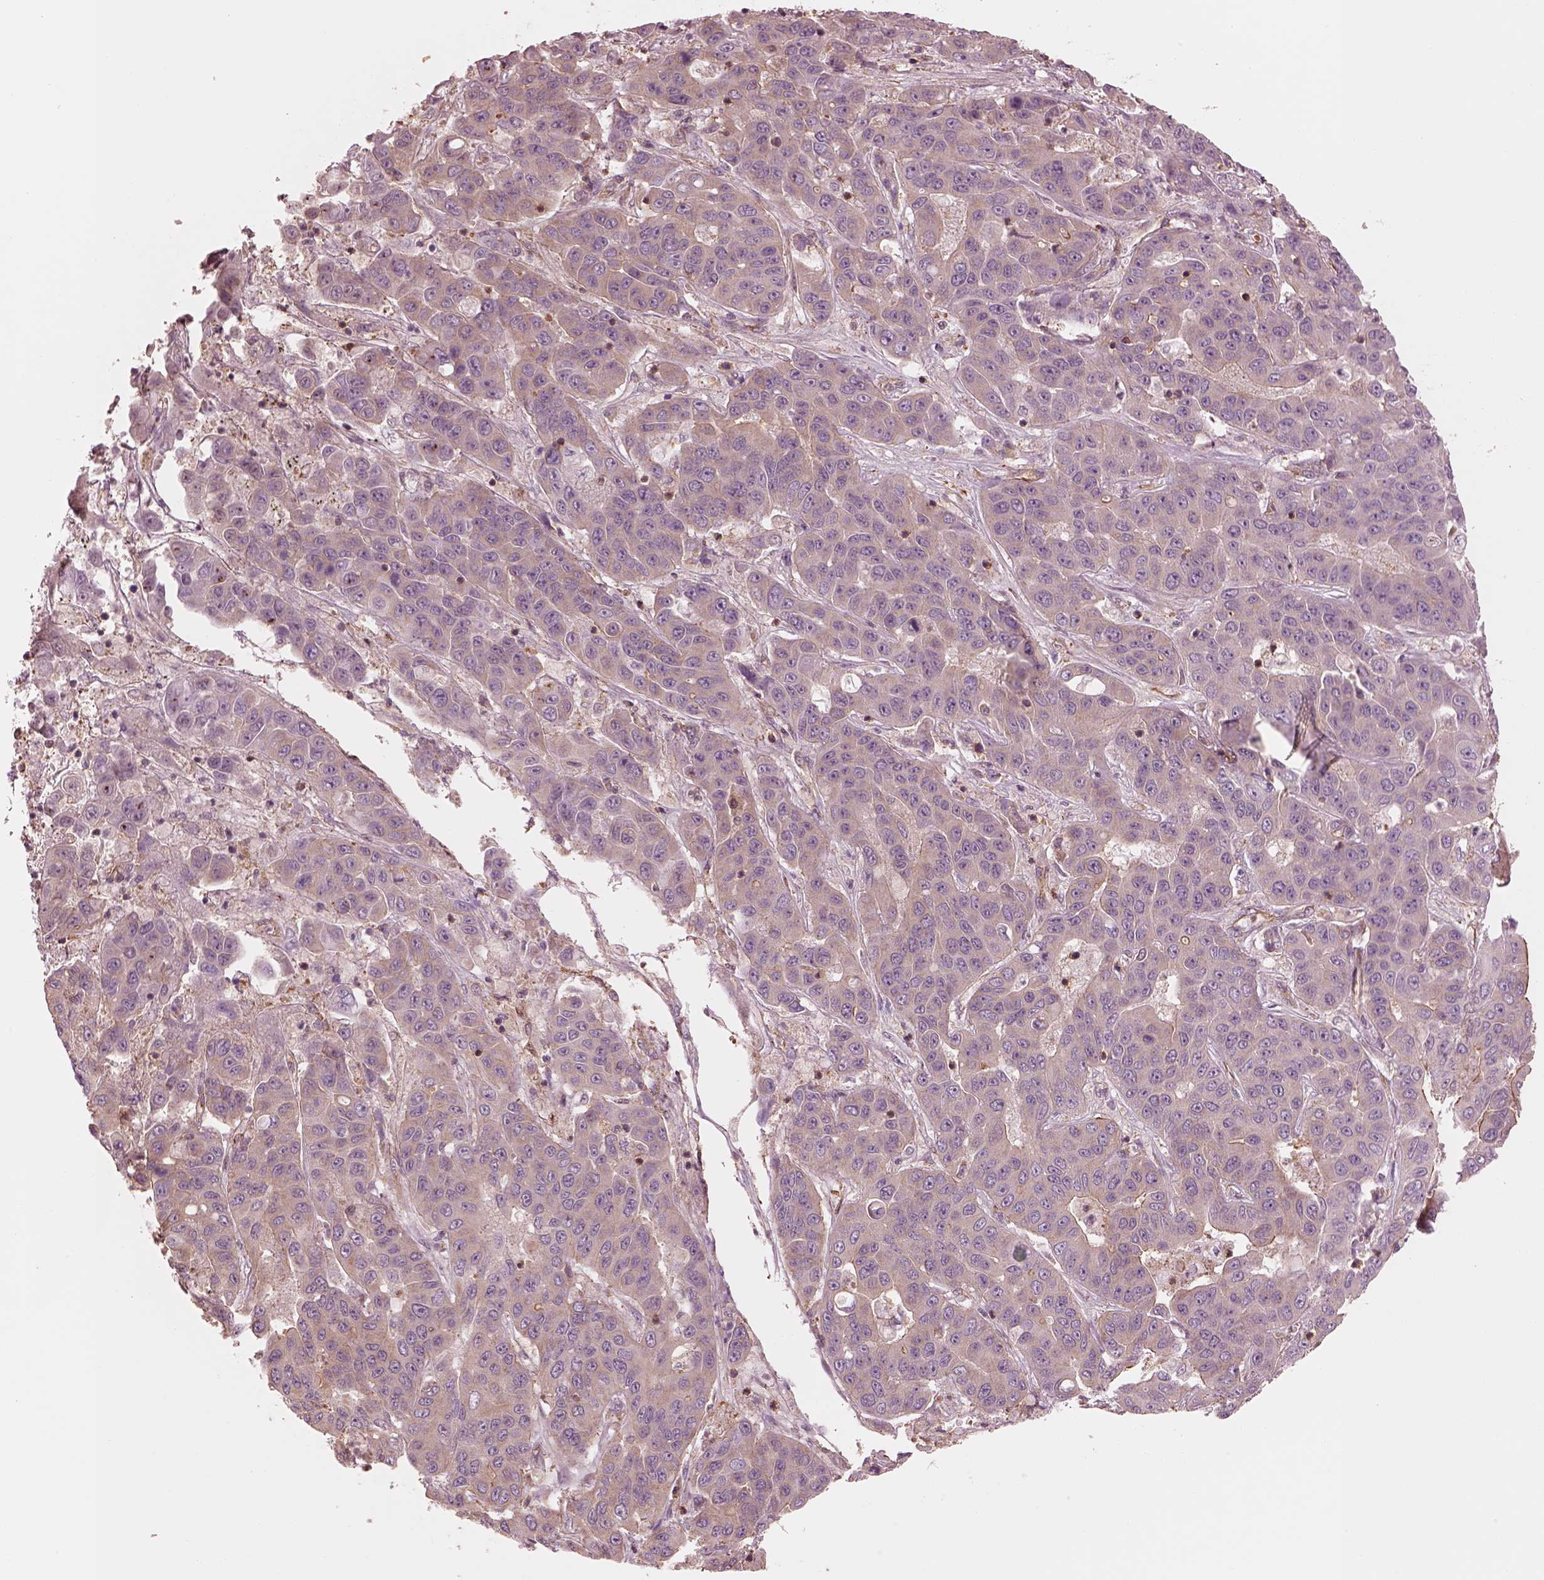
{"staining": {"intensity": "strong", "quantity": "<25%", "location": "cytoplasmic/membranous"}, "tissue": "liver cancer", "cell_type": "Tumor cells", "image_type": "cancer", "snomed": [{"axis": "morphology", "description": "Cholangiocarcinoma"}, {"axis": "topography", "description": "Liver"}], "caption": "Liver cholangiocarcinoma stained for a protein reveals strong cytoplasmic/membranous positivity in tumor cells.", "gene": "STK33", "patient": {"sex": "female", "age": 52}}